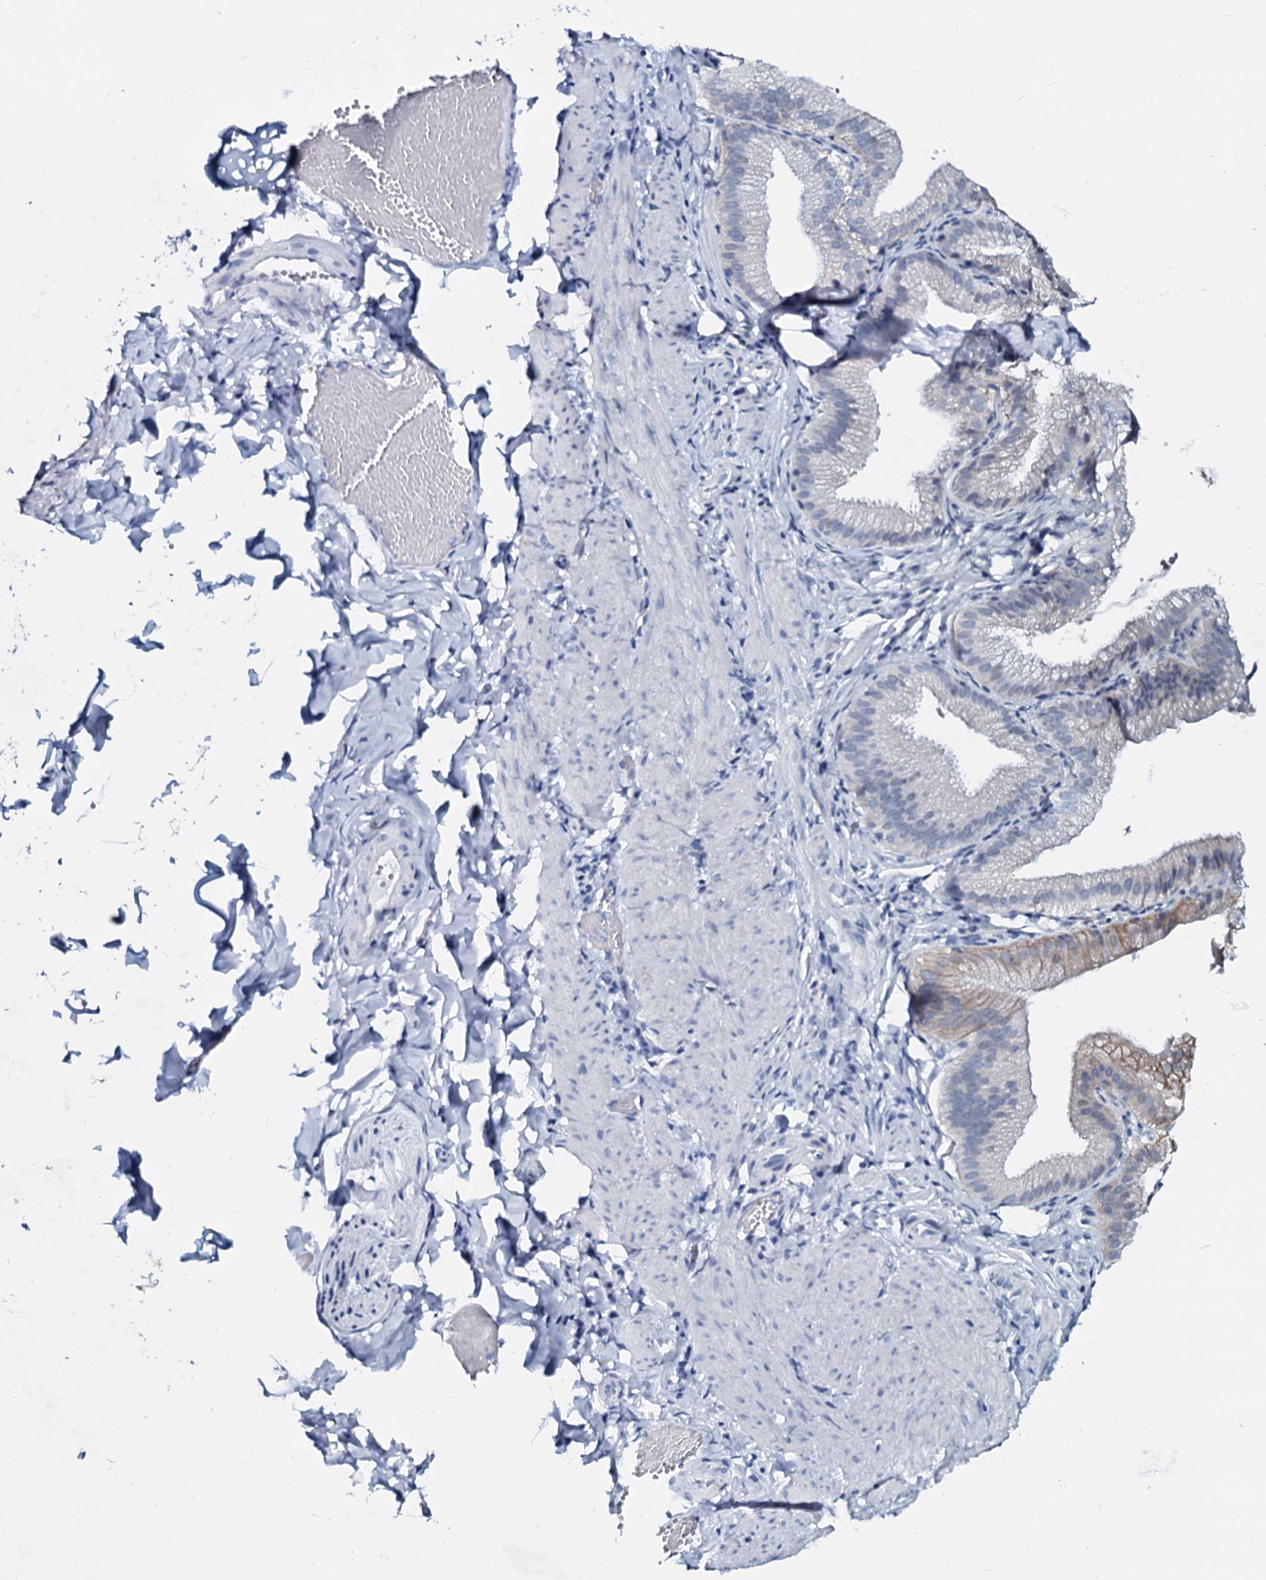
{"staining": {"intensity": "negative", "quantity": "none", "location": "none"}, "tissue": "adipose tissue", "cell_type": "Adipocytes", "image_type": "normal", "snomed": [{"axis": "morphology", "description": "Normal tissue, NOS"}, {"axis": "topography", "description": "Gallbladder"}, {"axis": "topography", "description": "Peripheral nerve tissue"}], "caption": "This is an IHC micrograph of benign human adipose tissue. There is no expression in adipocytes.", "gene": "SLC4A7", "patient": {"sex": "male", "age": 38}}